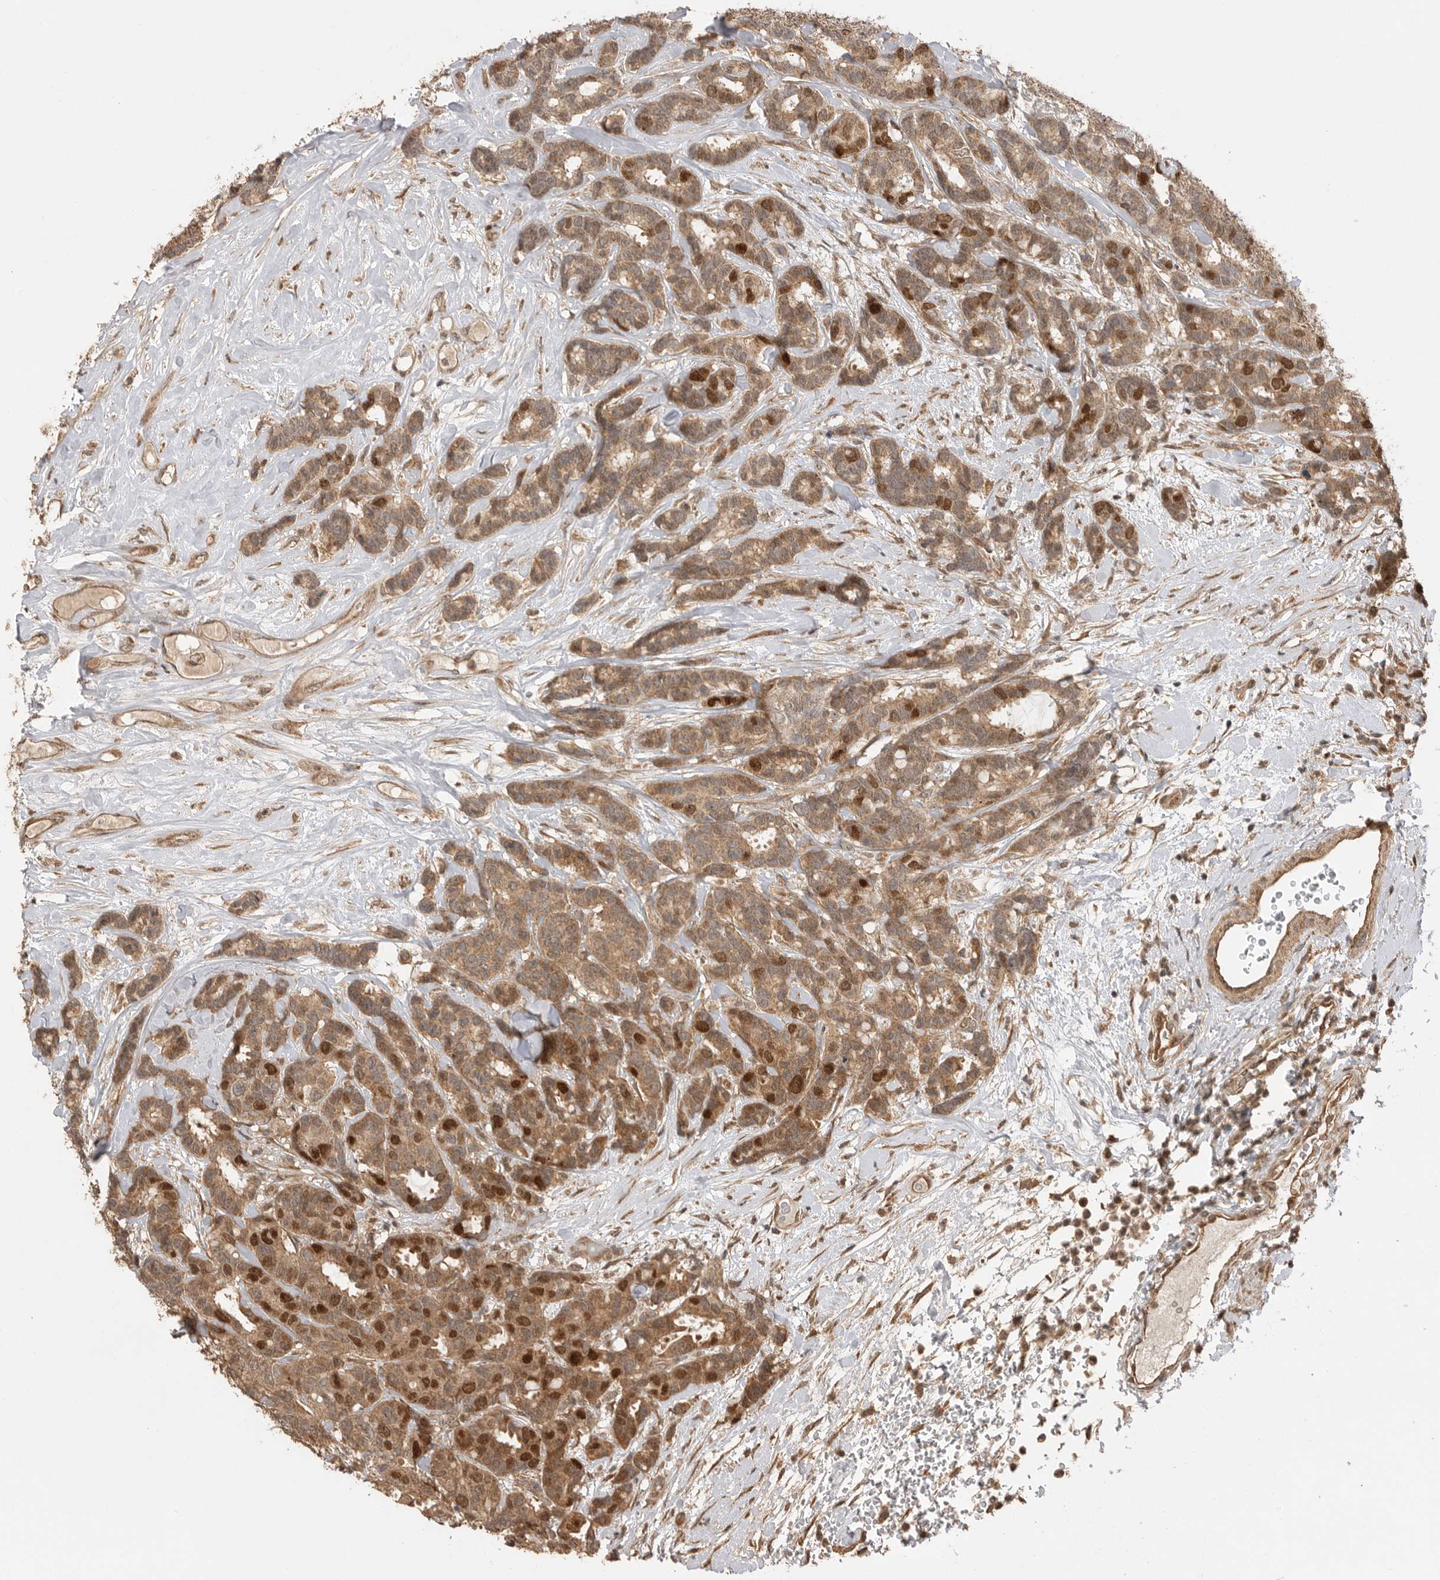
{"staining": {"intensity": "moderate", "quantity": ">75%", "location": "cytoplasmic/membranous,nuclear"}, "tissue": "breast cancer", "cell_type": "Tumor cells", "image_type": "cancer", "snomed": [{"axis": "morphology", "description": "Duct carcinoma"}, {"axis": "topography", "description": "Breast"}], "caption": "Moderate cytoplasmic/membranous and nuclear staining for a protein is identified in about >75% of tumor cells of breast cancer using immunohistochemistry.", "gene": "BOC", "patient": {"sex": "female", "age": 87}}